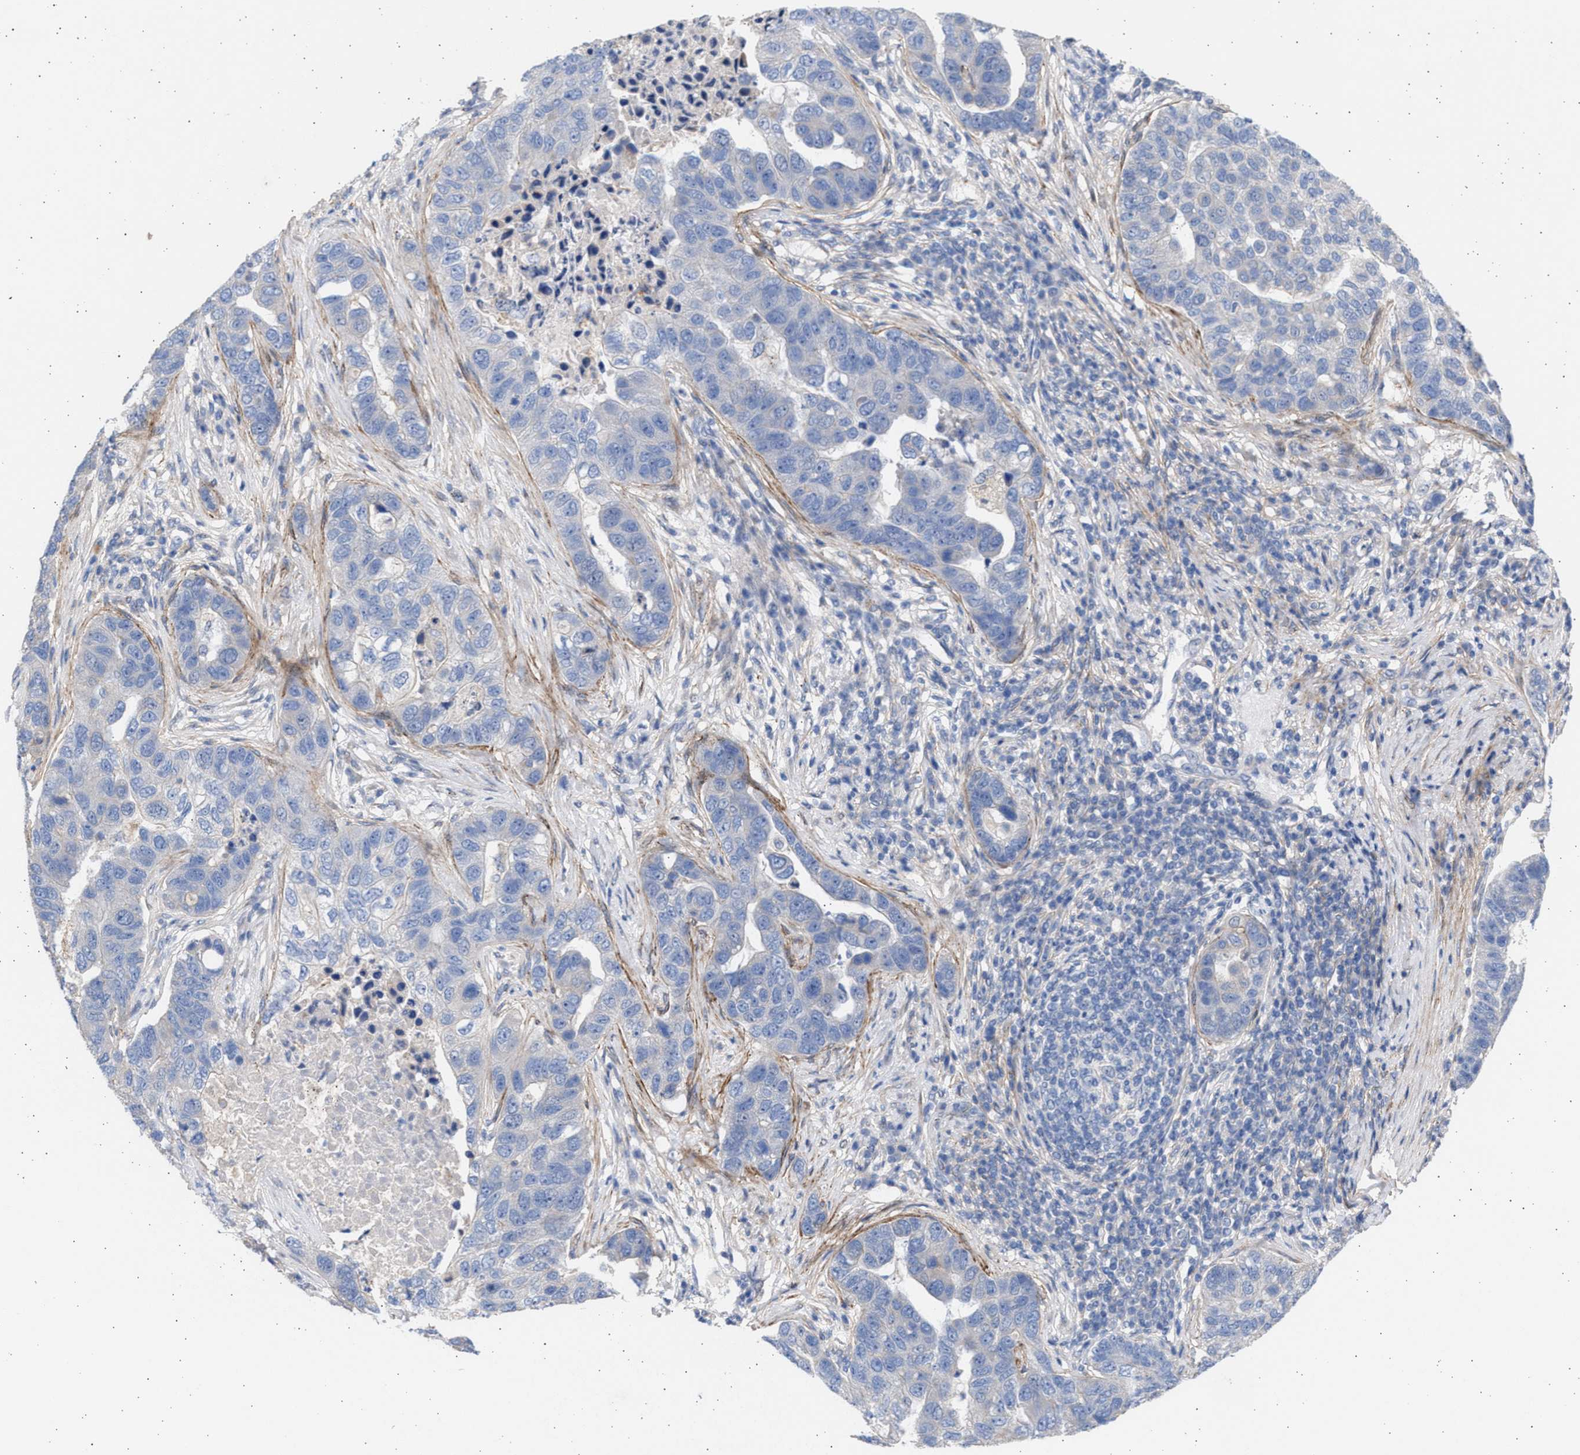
{"staining": {"intensity": "negative", "quantity": "none", "location": "none"}, "tissue": "pancreatic cancer", "cell_type": "Tumor cells", "image_type": "cancer", "snomed": [{"axis": "morphology", "description": "Adenocarcinoma, NOS"}, {"axis": "topography", "description": "Pancreas"}], "caption": "Immunohistochemical staining of human adenocarcinoma (pancreatic) demonstrates no significant positivity in tumor cells.", "gene": "NBR1", "patient": {"sex": "female", "age": 61}}